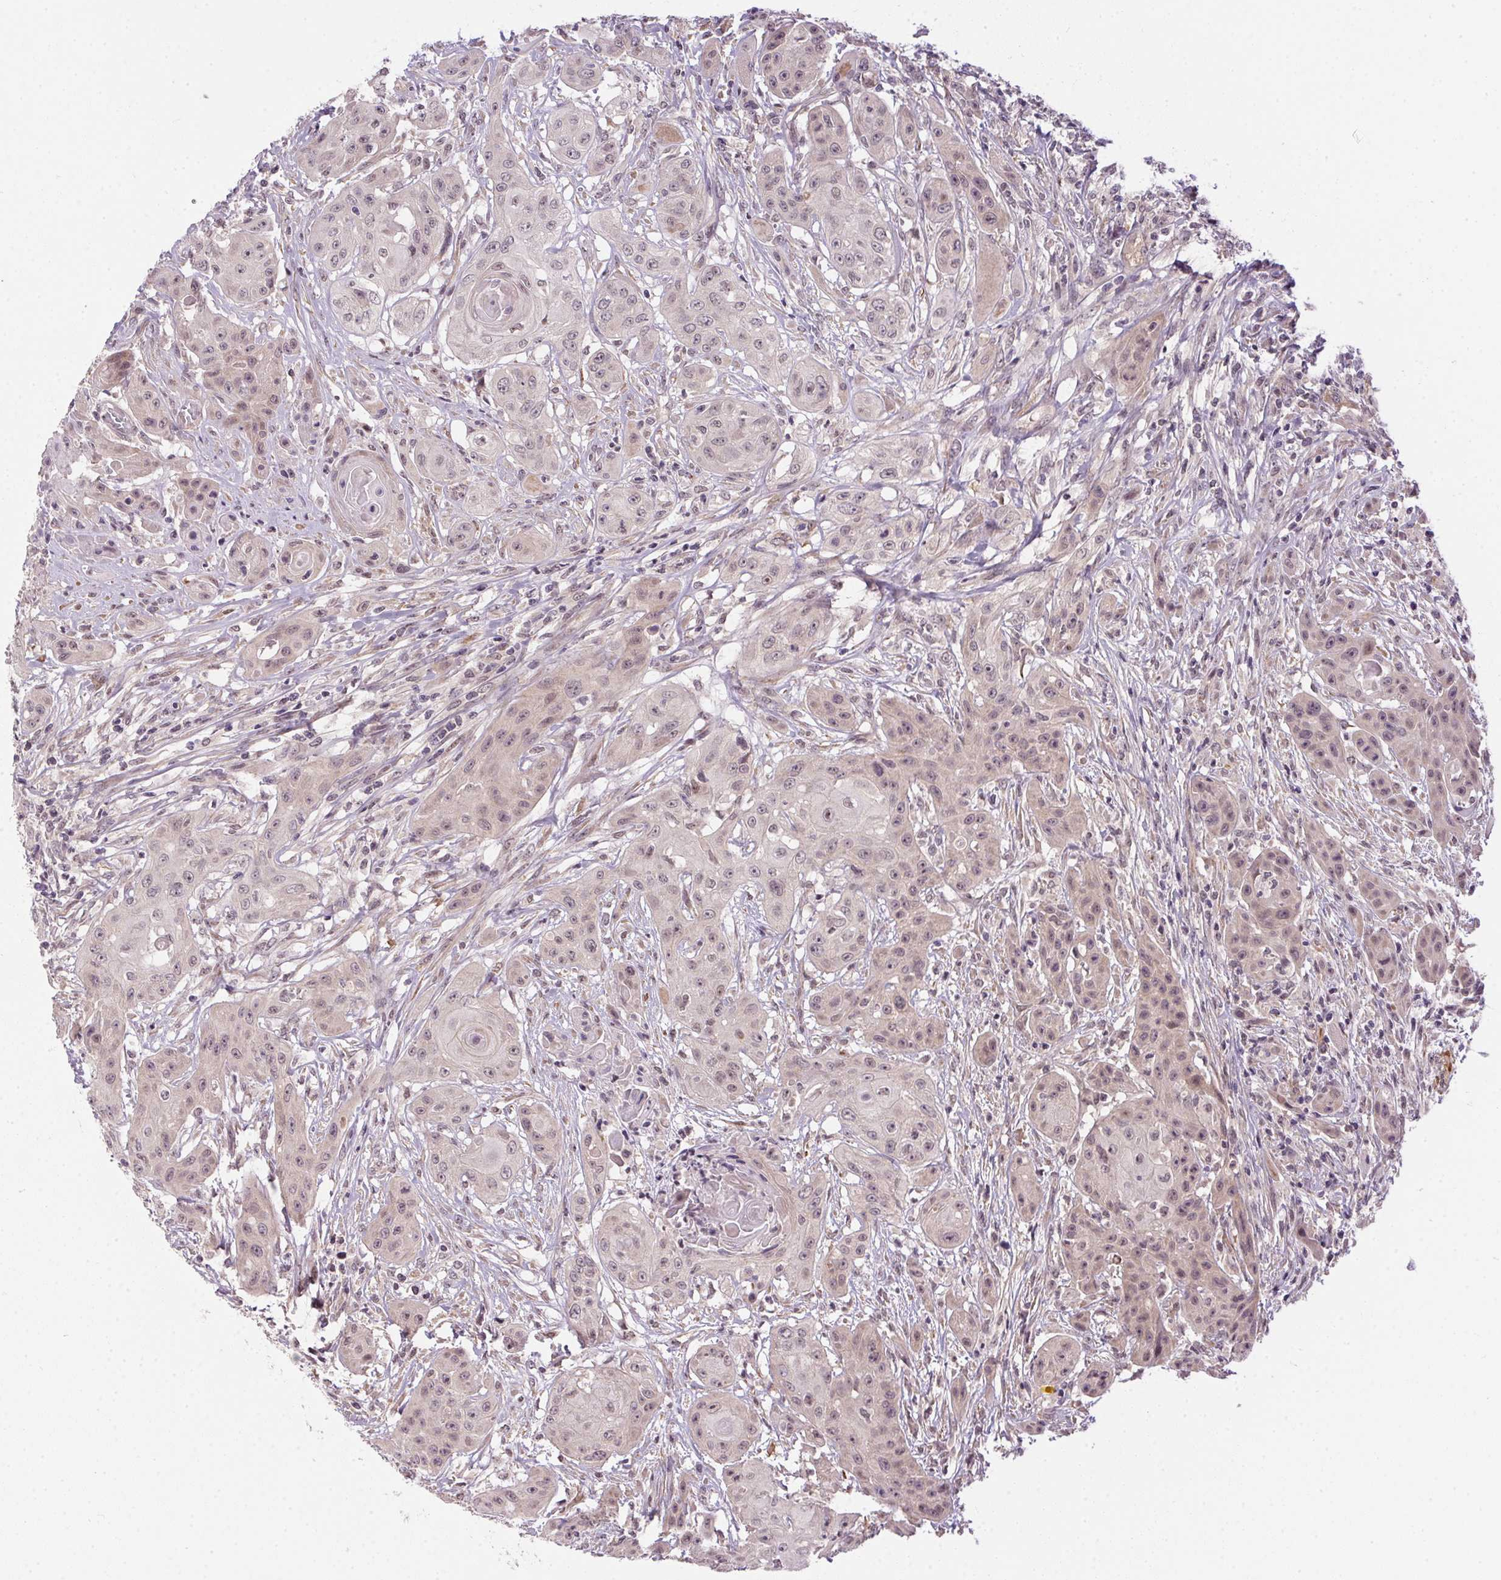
{"staining": {"intensity": "weak", "quantity": "25%-75%", "location": "nuclear"}, "tissue": "head and neck cancer", "cell_type": "Tumor cells", "image_type": "cancer", "snomed": [{"axis": "morphology", "description": "Squamous cell carcinoma, NOS"}, {"axis": "topography", "description": "Oral tissue"}, {"axis": "topography", "description": "Head-Neck"}, {"axis": "topography", "description": "Neck, NOS"}], "caption": "This histopathology image demonstrates head and neck cancer stained with IHC to label a protein in brown. The nuclear of tumor cells show weak positivity for the protein. Nuclei are counter-stained blue.", "gene": "CFAP92", "patient": {"sex": "female", "age": 55}}